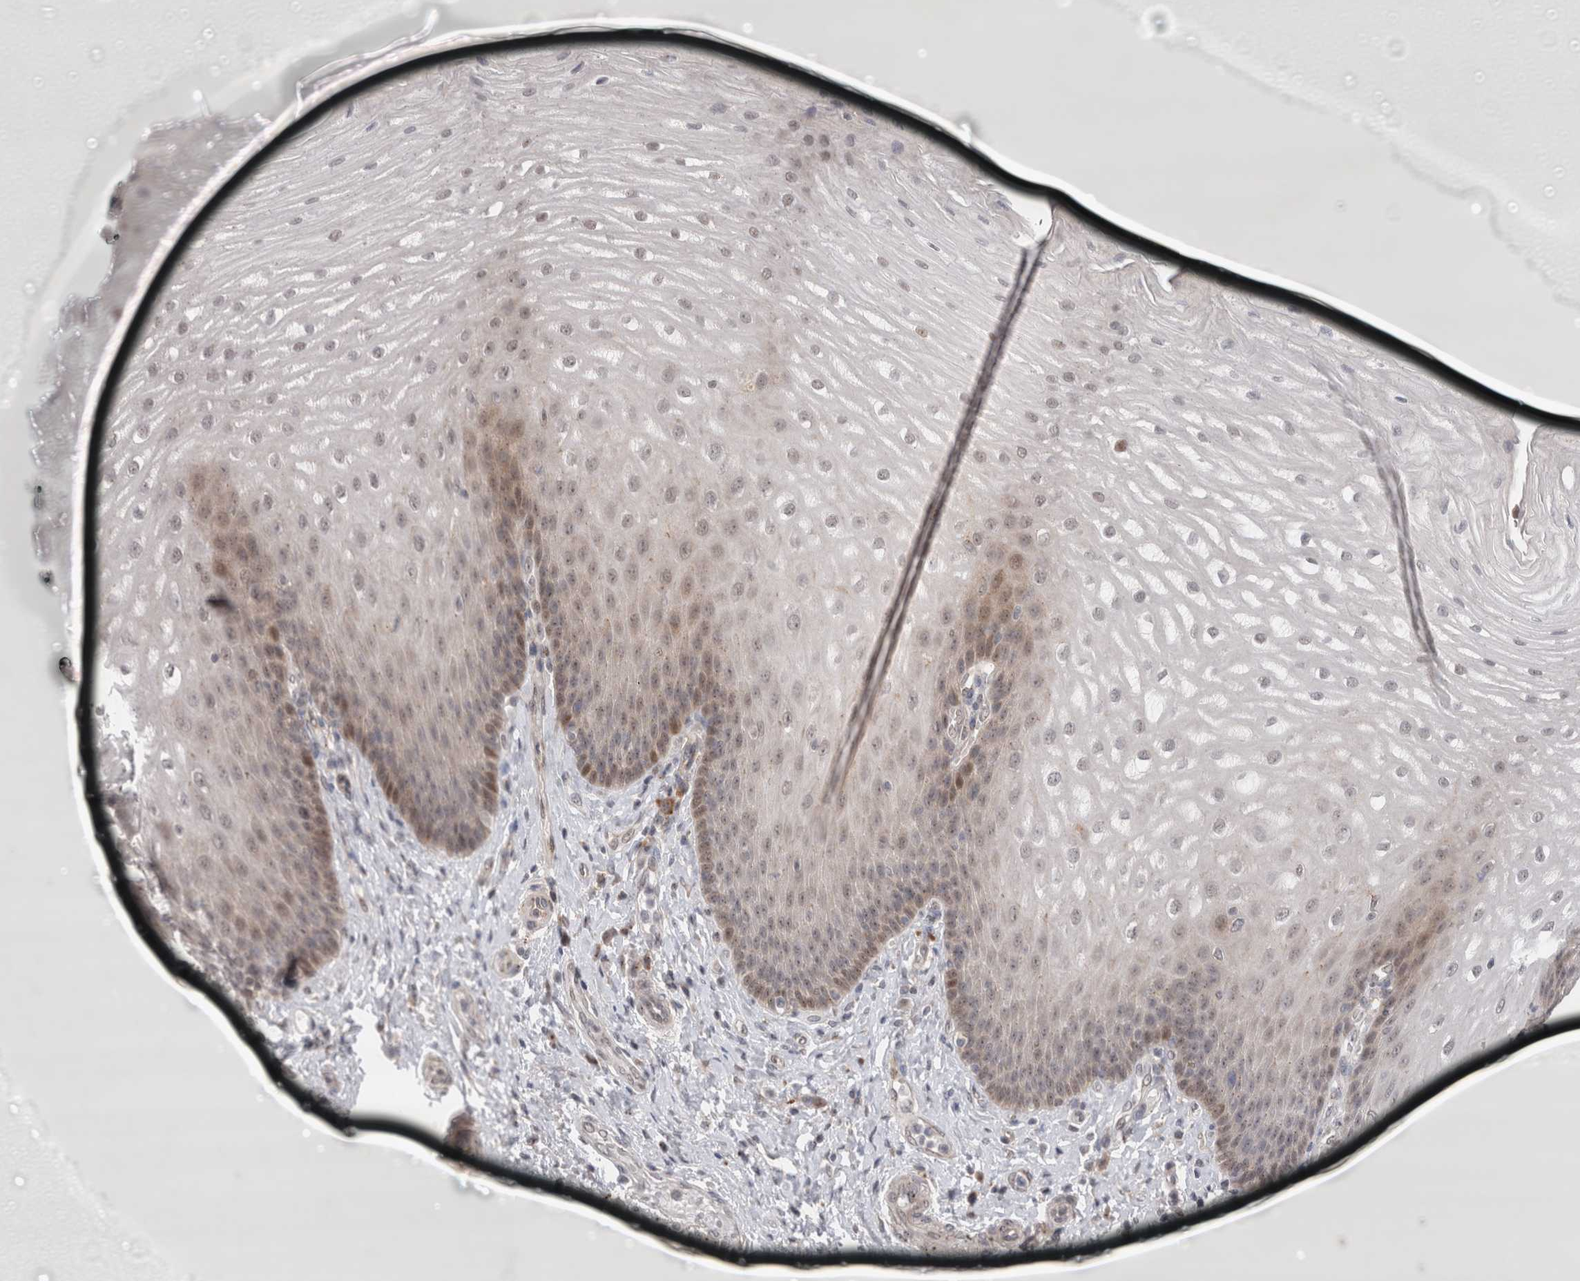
{"staining": {"intensity": "weak", "quantity": "25%-75%", "location": "cytoplasmic/membranous,nuclear"}, "tissue": "esophagus", "cell_type": "Squamous epithelial cells", "image_type": "normal", "snomed": [{"axis": "morphology", "description": "Normal tissue, NOS"}, {"axis": "topography", "description": "Esophagus"}], "caption": "Immunohistochemistry (IHC) (DAB) staining of normal human esophagus shows weak cytoplasmic/membranous,nuclear protein staining in about 25%-75% of squamous epithelial cells.", "gene": "SLC29A1", "patient": {"sex": "male", "age": 54}}